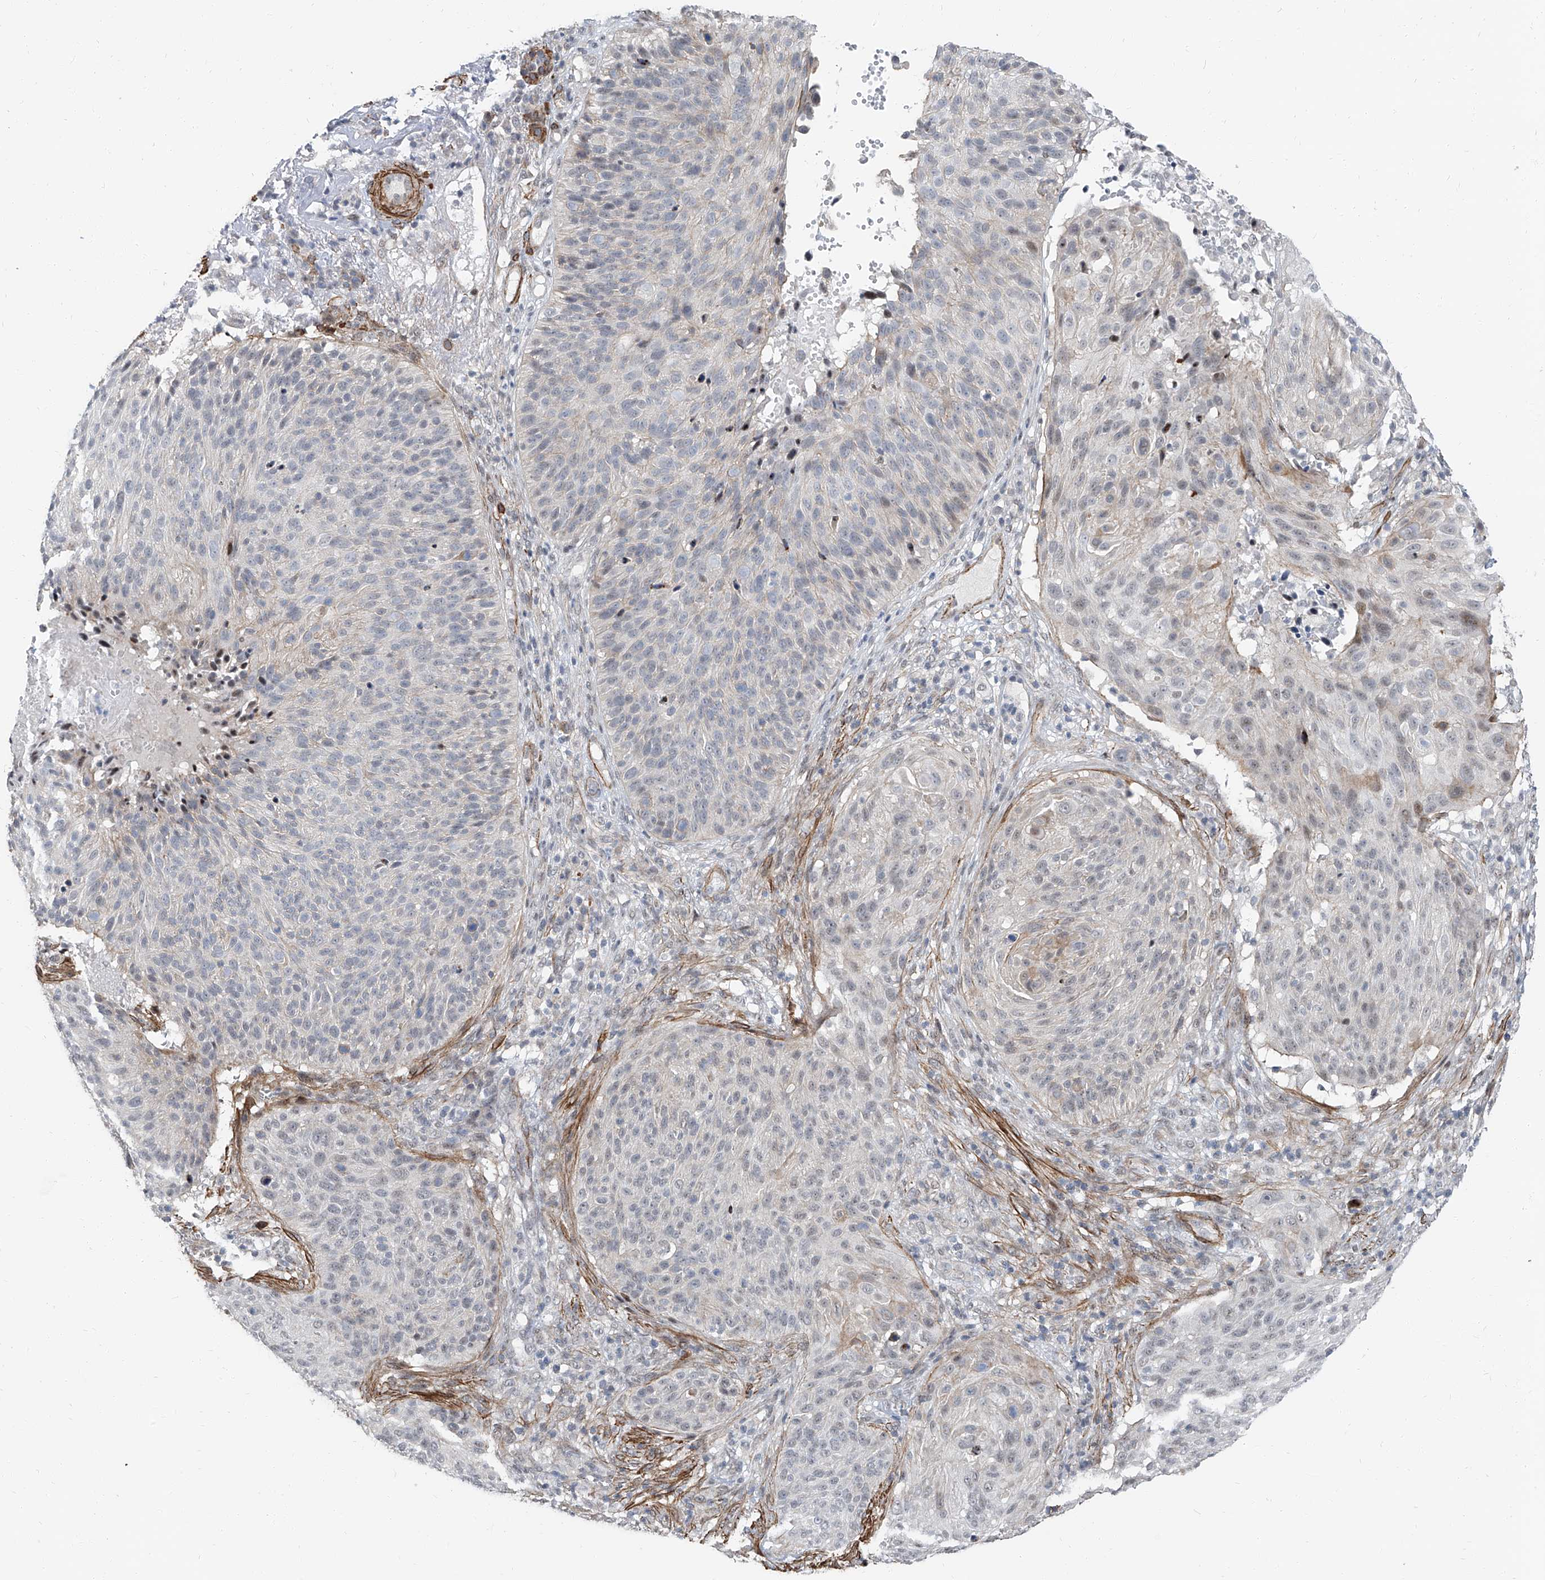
{"staining": {"intensity": "negative", "quantity": "none", "location": "none"}, "tissue": "cervical cancer", "cell_type": "Tumor cells", "image_type": "cancer", "snomed": [{"axis": "morphology", "description": "Squamous cell carcinoma, NOS"}, {"axis": "topography", "description": "Cervix"}], "caption": "This is an IHC histopathology image of squamous cell carcinoma (cervical). There is no positivity in tumor cells.", "gene": "TXLNB", "patient": {"sex": "female", "age": 74}}